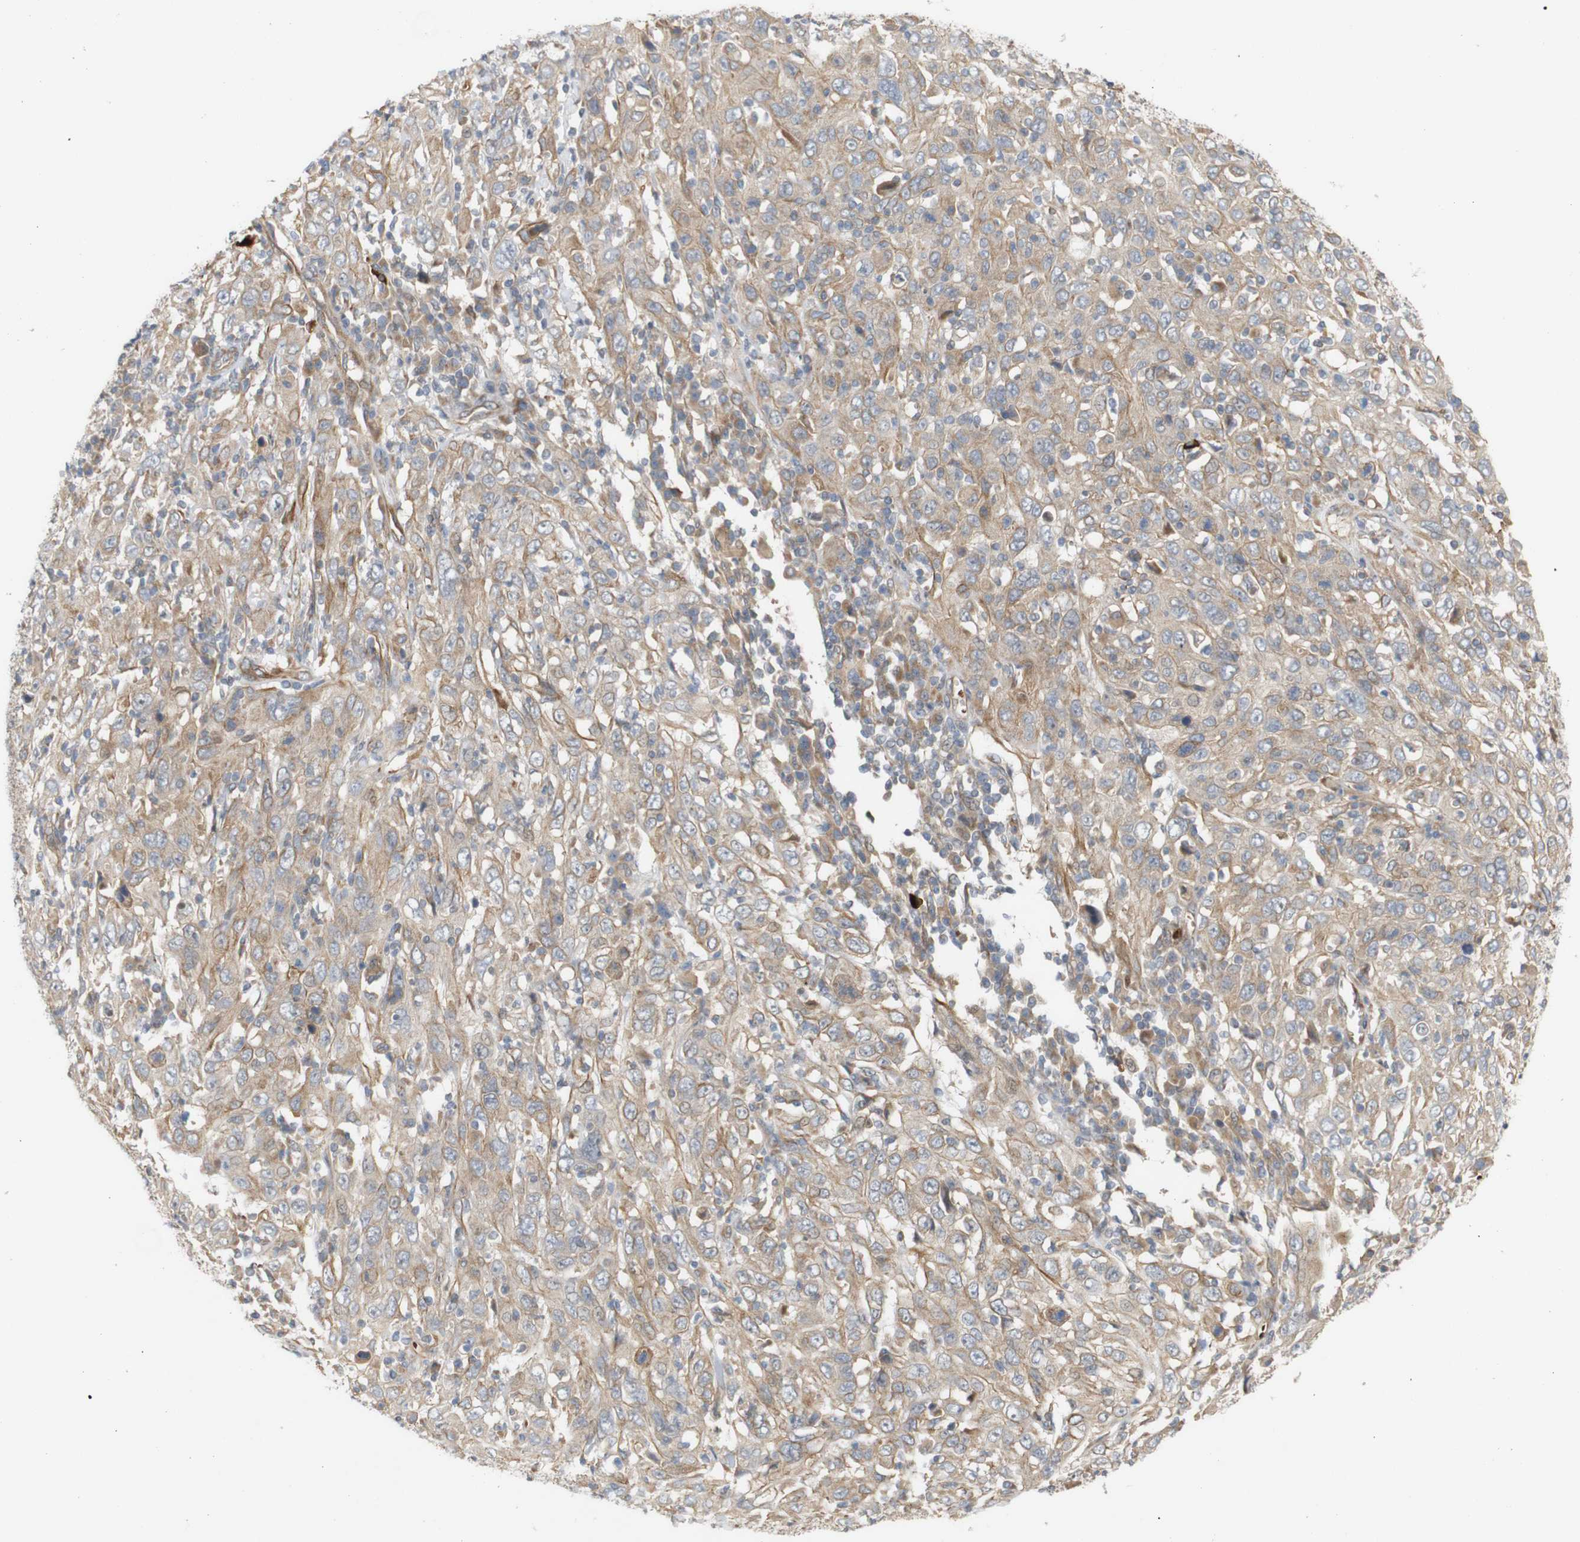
{"staining": {"intensity": "moderate", "quantity": ">75%", "location": "cytoplasmic/membranous"}, "tissue": "cervical cancer", "cell_type": "Tumor cells", "image_type": "cancer", "snomed": [{"axis": "morphology", "description": "Squamous cell carcinoma, NOS"}, {"axis": "topography", "description": "Cervix"}], "caption": "This photomicrograph displays IHC staining of human cervical squamous cell carcinoma, with medium moderate cytoplasmic/membranous staining in approximately >75% of tumor cells.", "gene": "RPTOR", "patient": {"sex": "female", "age": 46}}